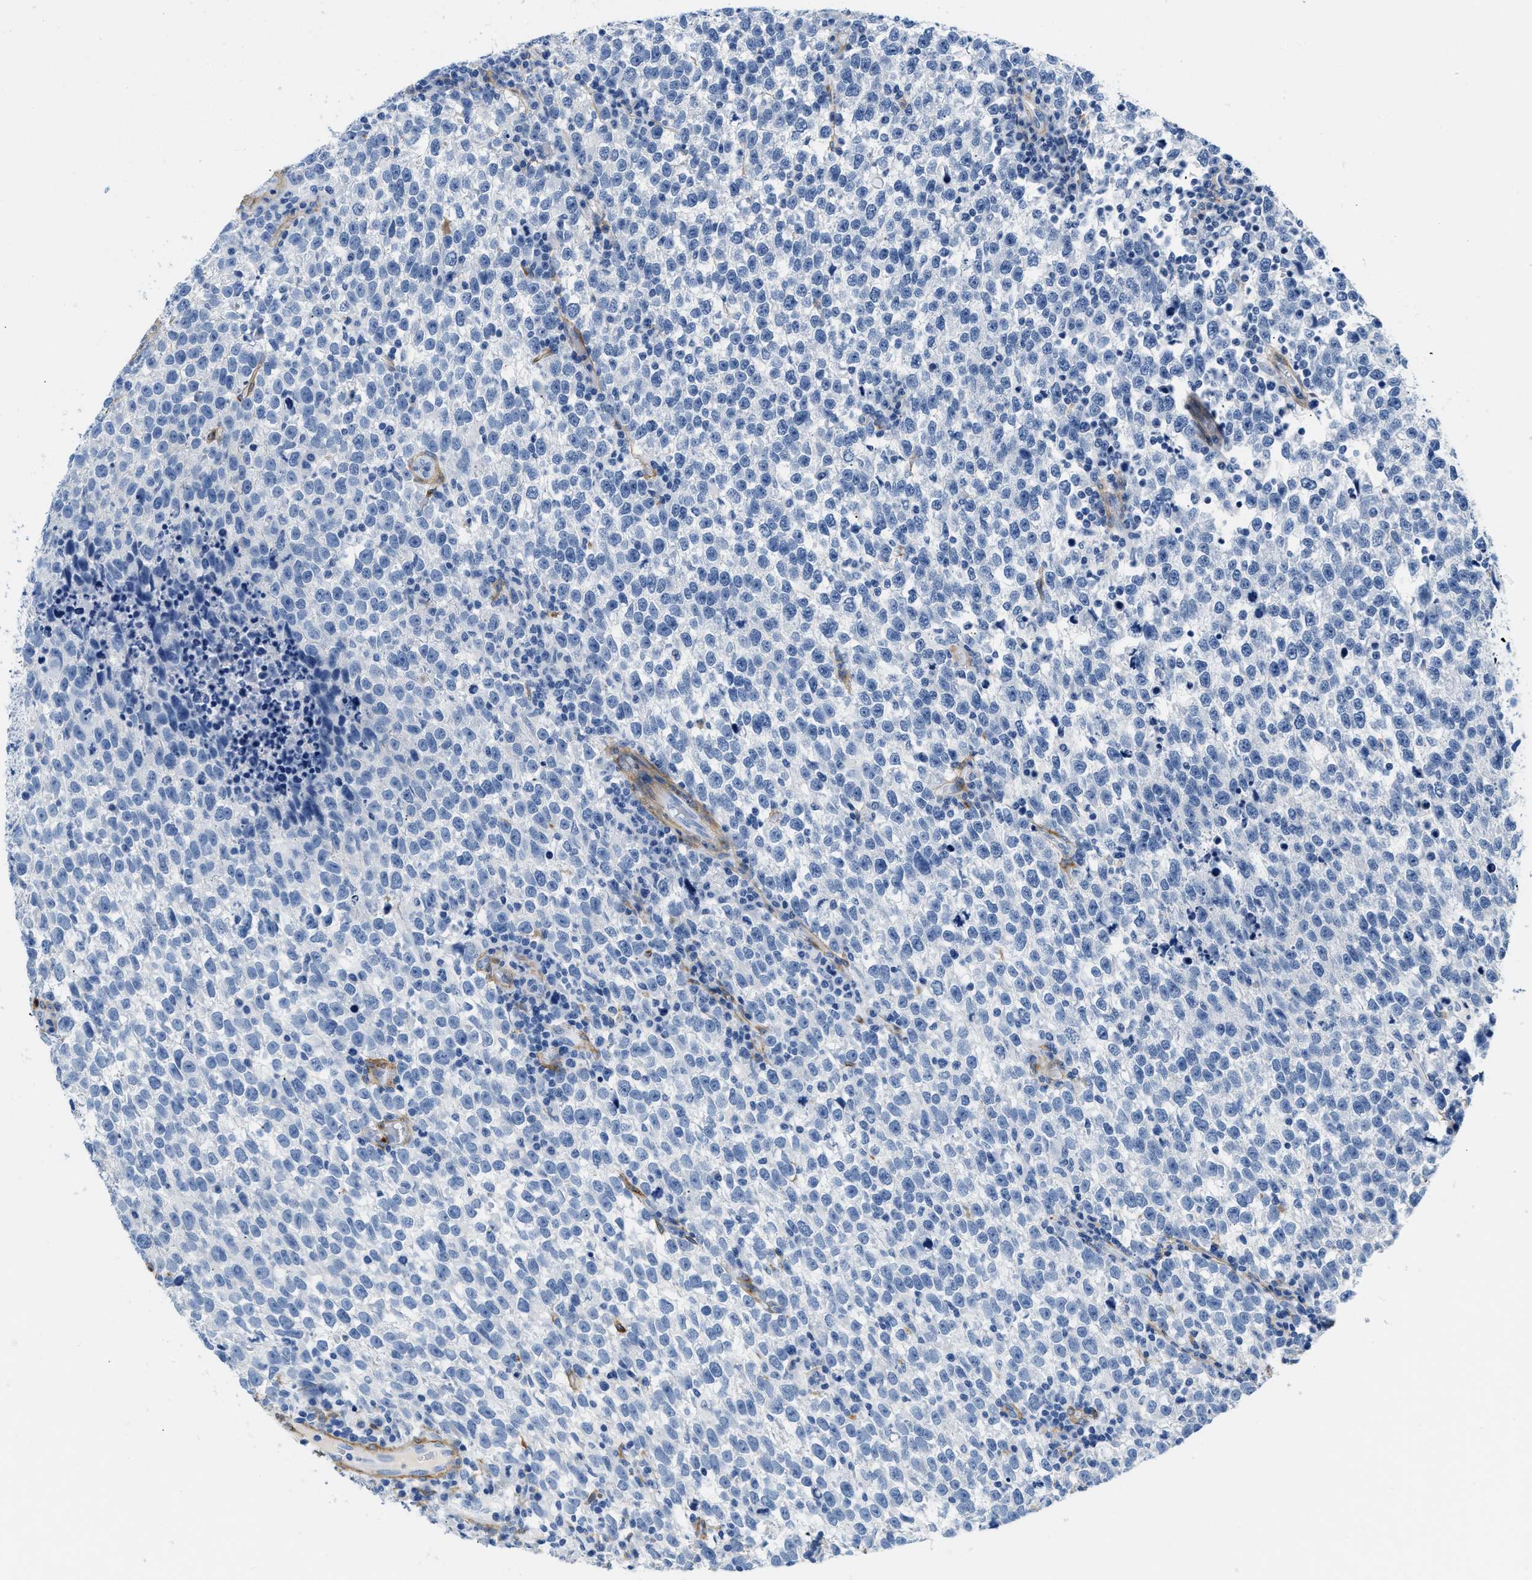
{"staining": {"intensity": "negative", "quantity": "none", "location": "none"}, "tissue": "testis cancer", "cell_type": "Tumor cells", "image_type": "cancer", "snomed": [{"axis": "morphology", "description": "Normal tissue, NOS"}, {"axis": "morphology", "description": "Seminoma, NOS"}, {"axis": "topography", "description": "Testis"}], "caption": "This is an immunohistochemistry image of human testis cancer (seminoma). There is no positivity in tumor cells.", "gene": "PDGFRB", "patient": {"sex": "male", "age": 43}}